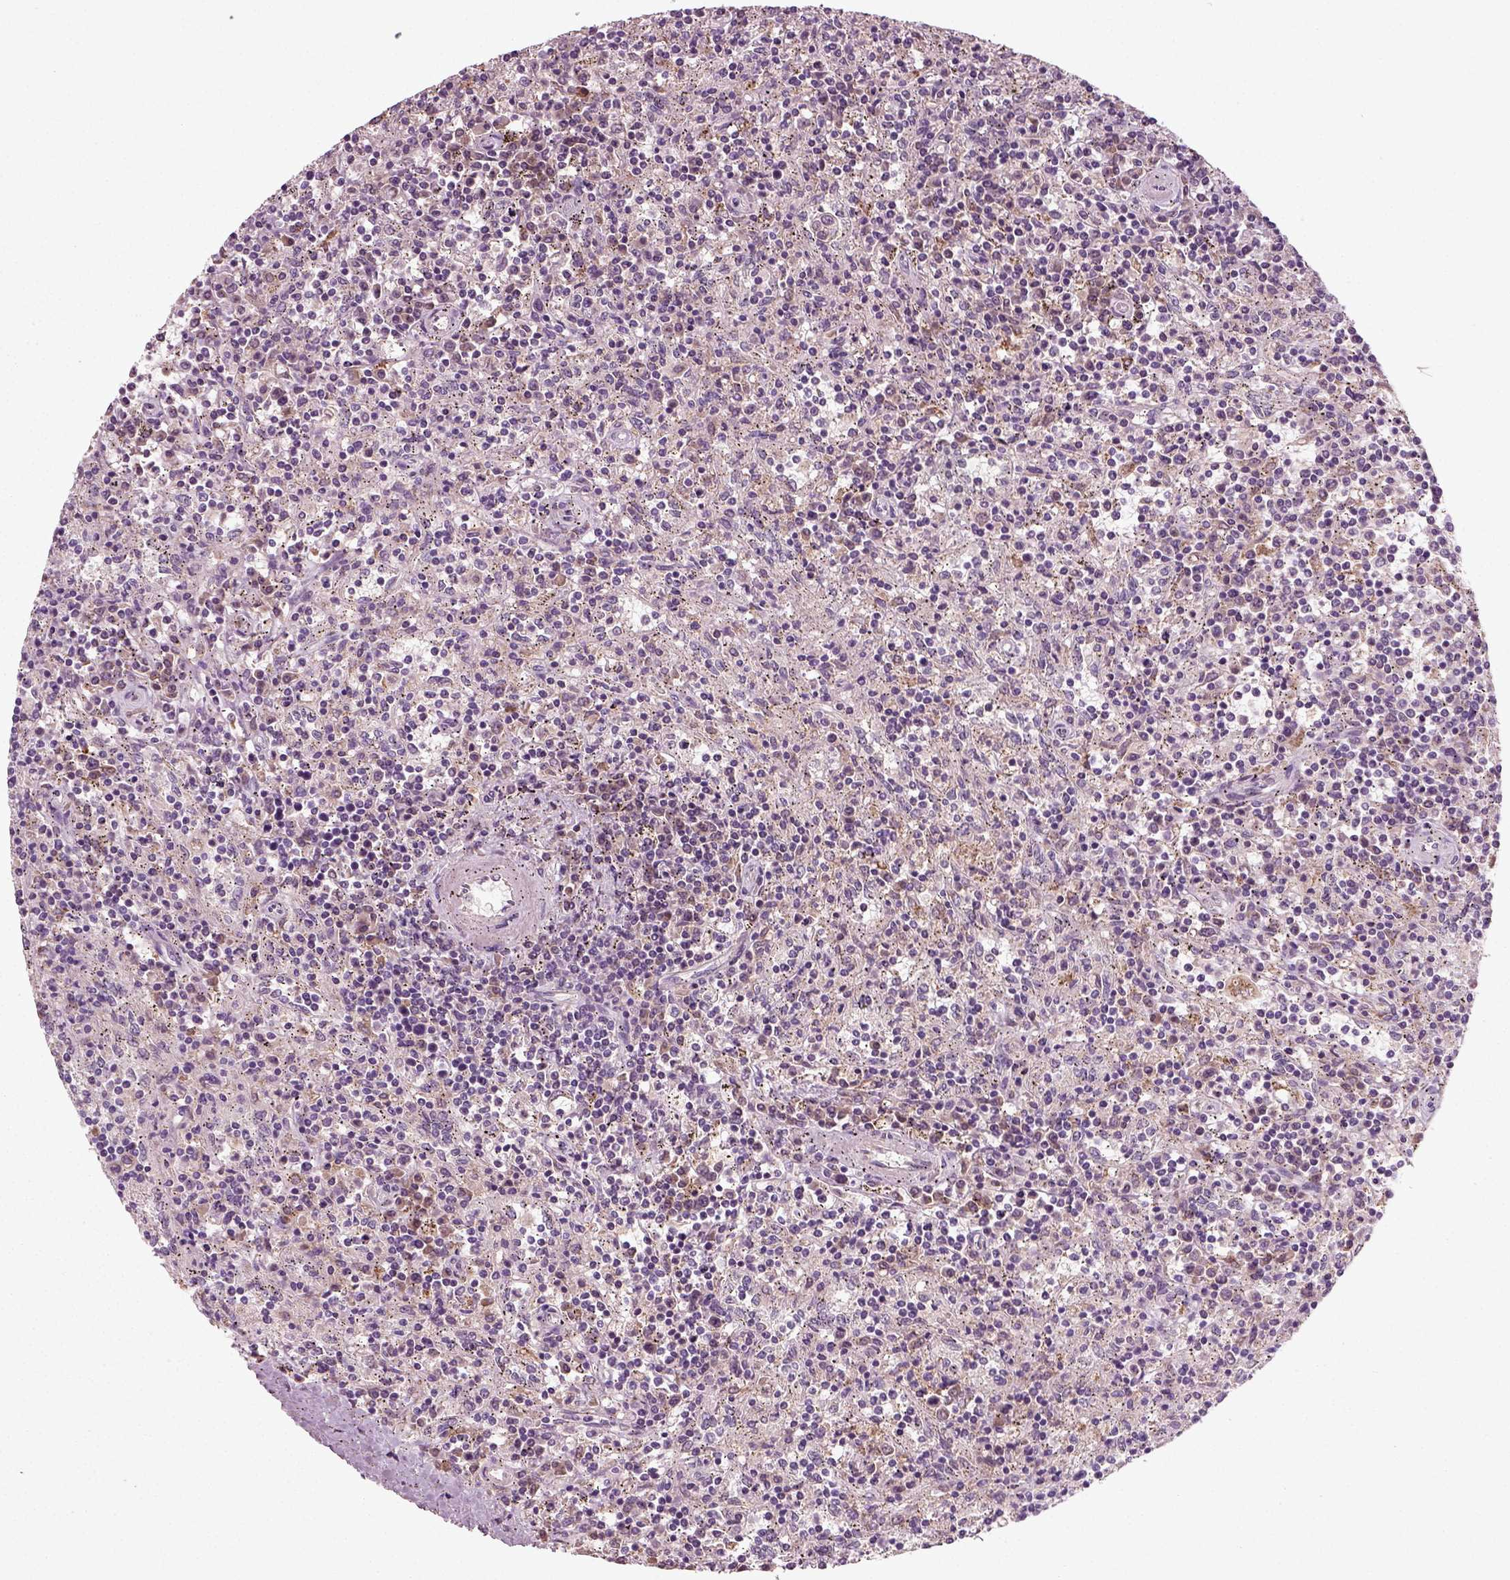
{"staining": {"intensity": "negative", "quantity": "none", "location": "none"}, "tissue": "lymphoma", "cell_type": "Tumor cells", "image_type": "cancer", "snomed": [{"axis": "morphology", "description": "Malignant lymphoma, non-Hodgkin's type, Low grade"}, {"axis": "topography", "description": "Spleen"}], "caption": "A histopathology image of lymphoma stained for a protein reveals no brown staining in tumor cells.", "gene": "RND2", "patient": {"sex": "male", "age": 62}}